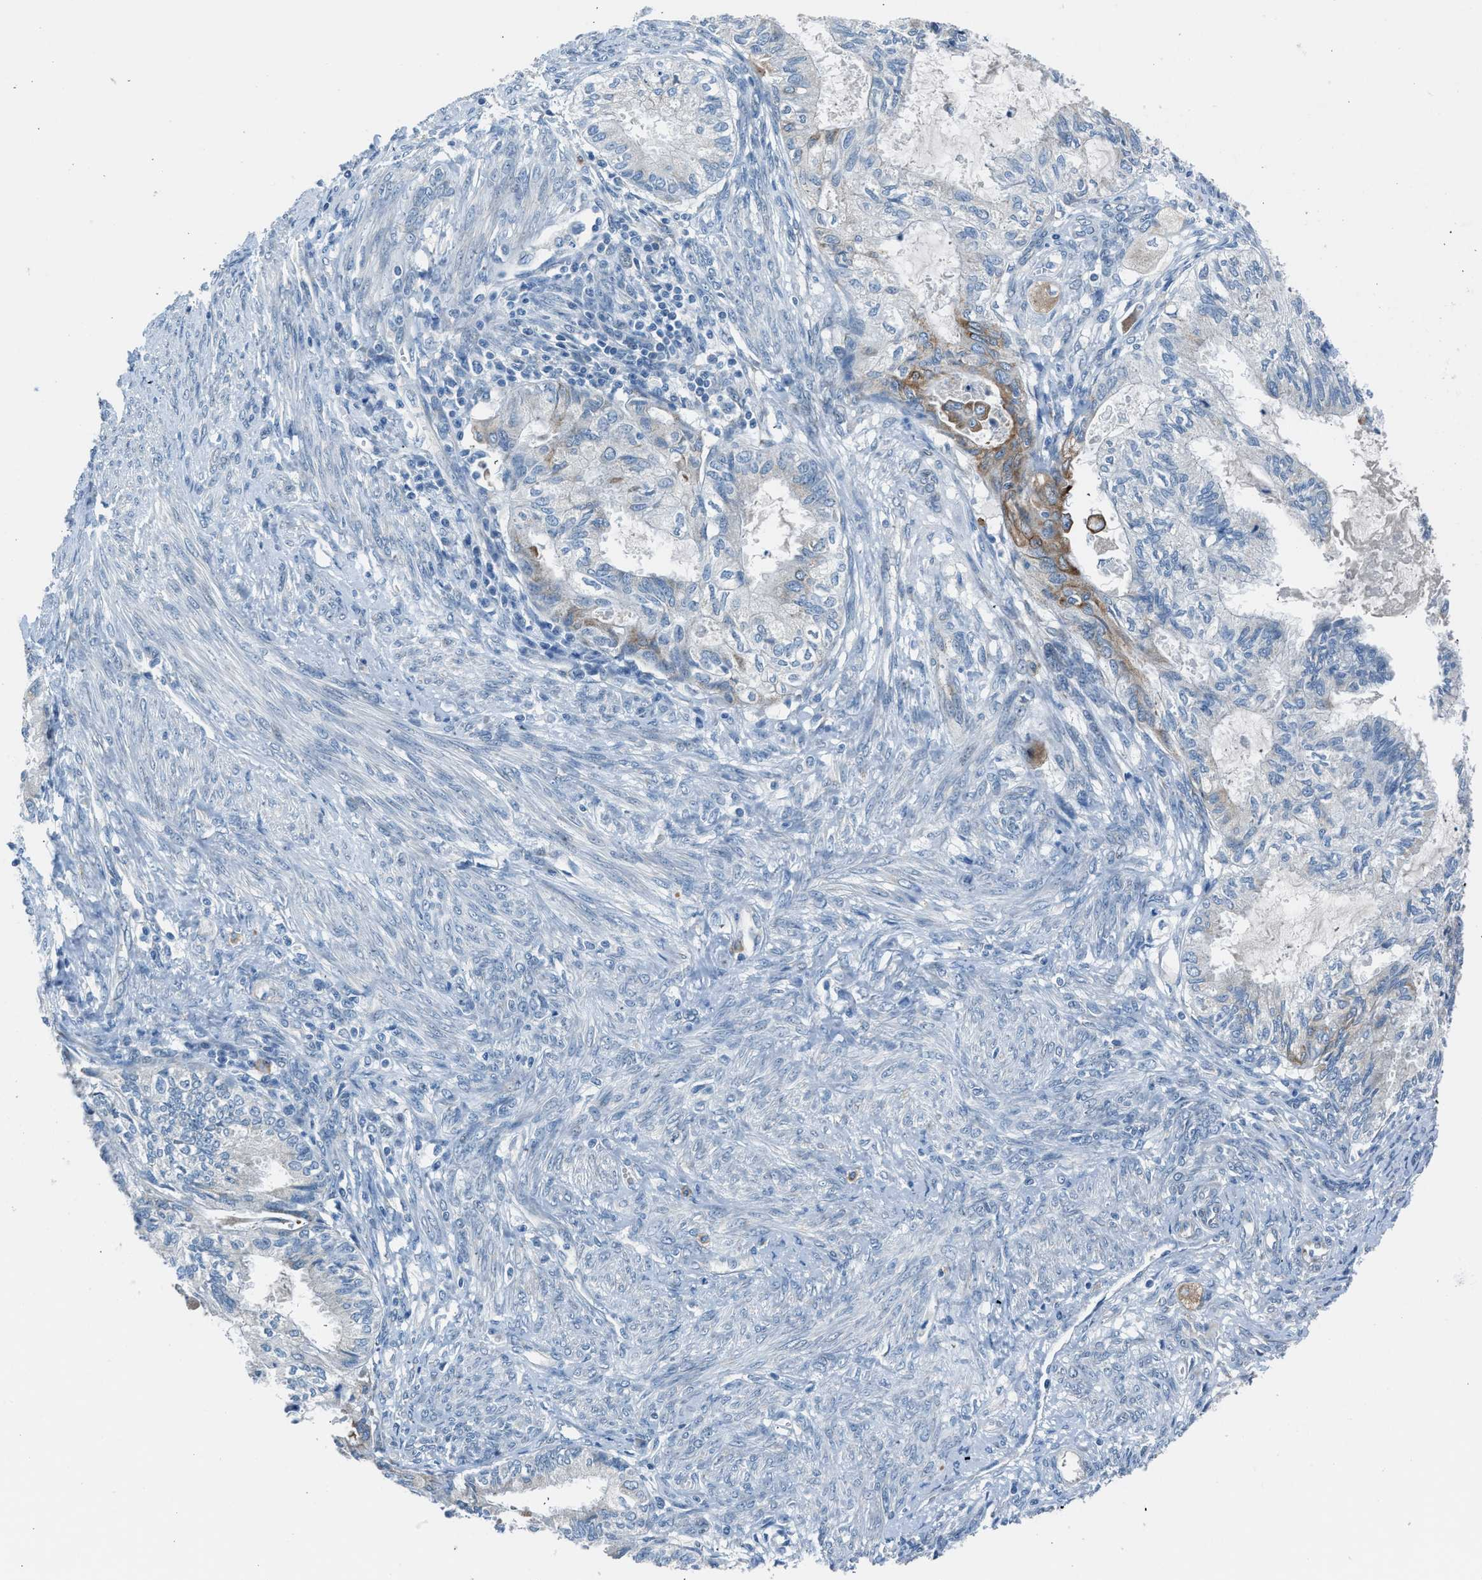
{"staining": {"intensity": "moderate", "quantity": "<25%", "location": "cytoplasmic/membranous"}, "tissue": "cervical cancer", "cell_type": "Tumor cells", "image_type": "cancer", "snomed": [{"axis": "morphology", "description": "Normal tissue, NOS"}, {"axis": "morphology", "description": "Adenocarcinoma, NOS"}, {"axis": "topography", "description": "Cervix"}, {"axis": "topography", "description": "Endometrium"}], "caption": "DAB (3,3'-diaminobenzidine) immunohistochemical staining of human cervical cancer (adenocarcinoma) exhibits moderate cytoplasmic/membranous protein positivity in approximately <25% of tumor cells.", "gene": "RNF41", "patient": {"sex": "female", "age": 86}}